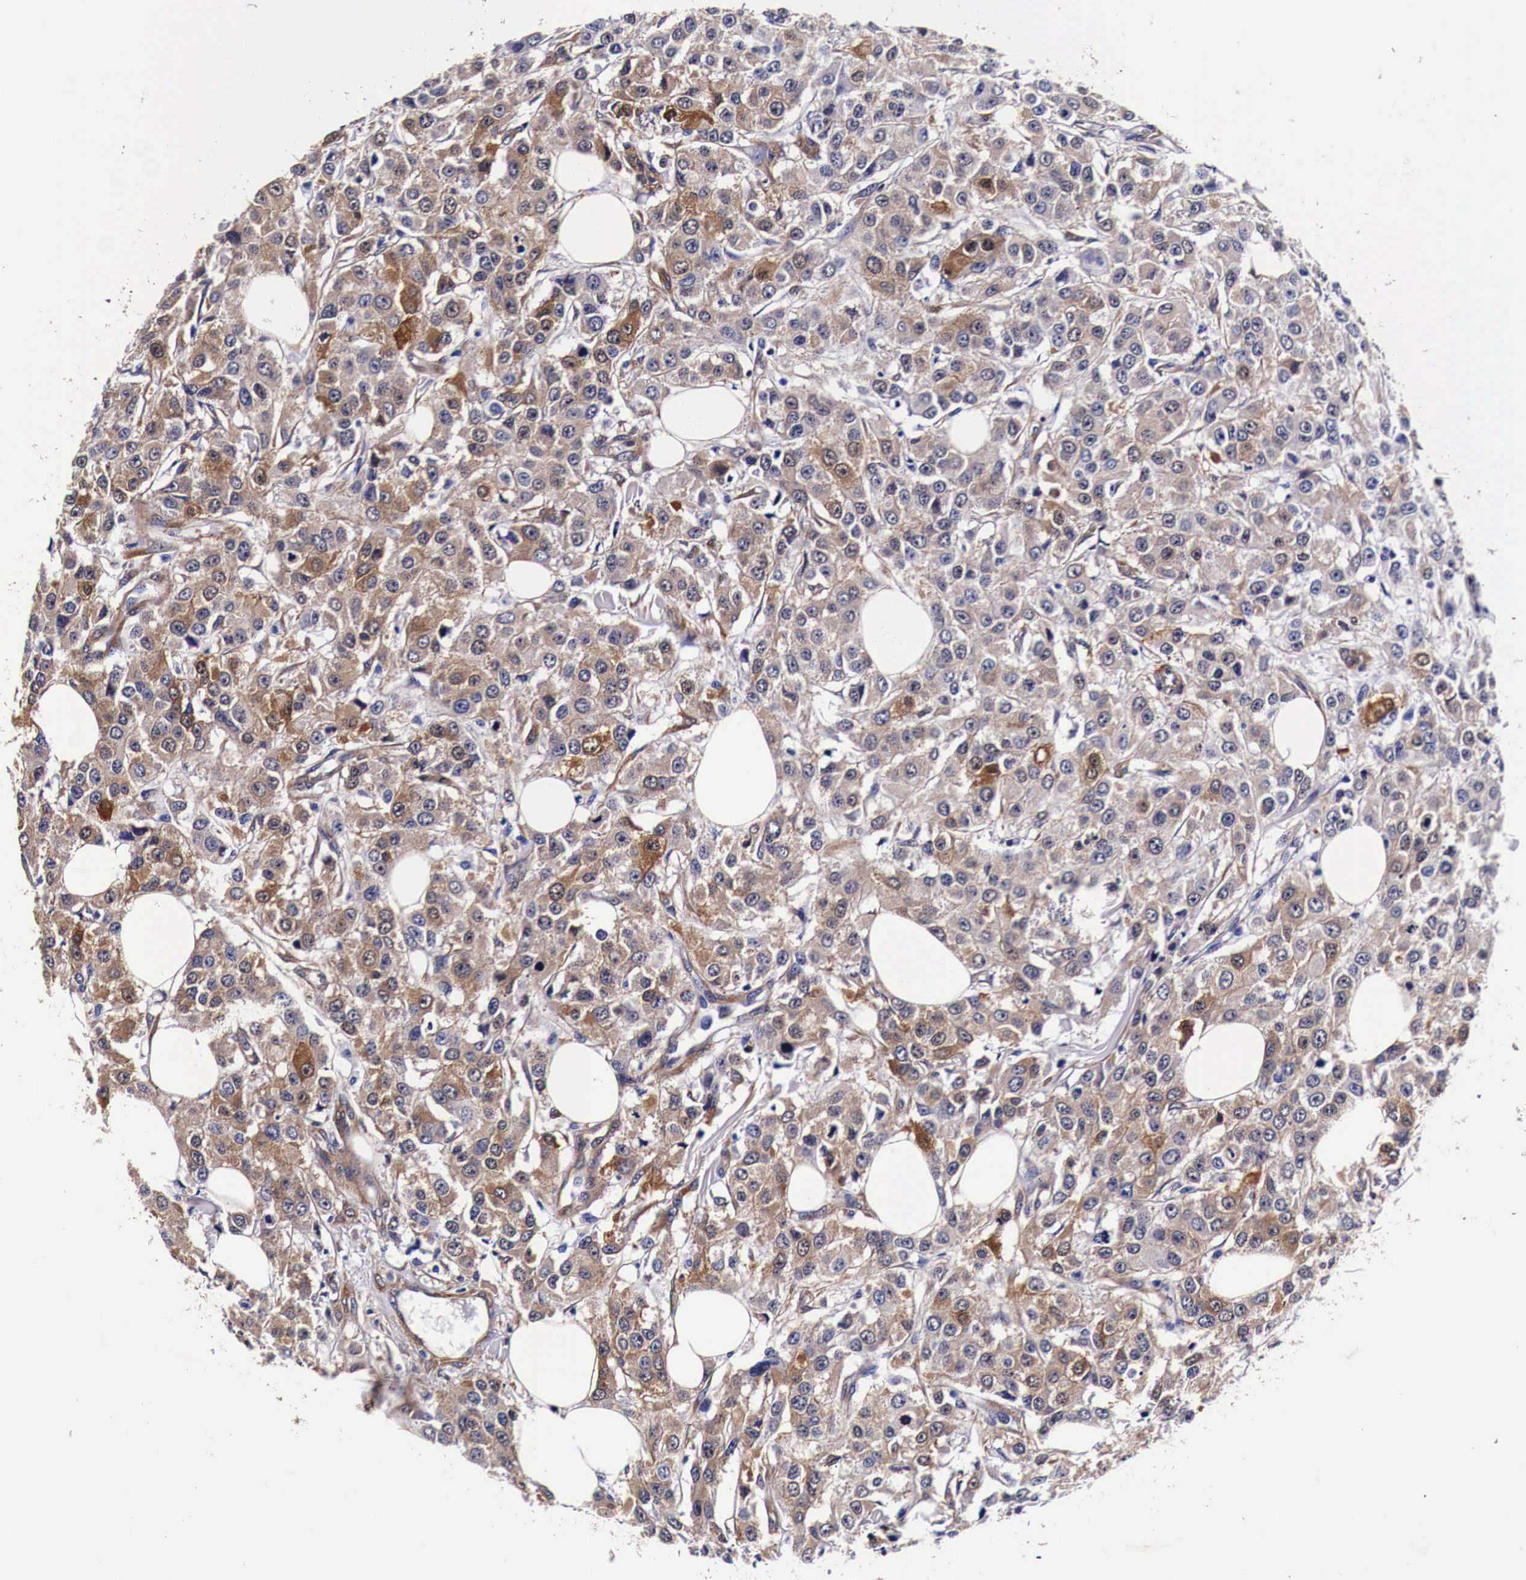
{"staining": {"intensity": "weak", "quantity": "25%-75%", "location": "cytoplasmic/membranous"}, "tissue": "breast cancer", "cell_type": "Tumor cells", "image_type": "cancer", "snomed": [{"axis": "morphology", "description": "Duct carcinoma"}, {"axis": "topography", "description": "Breast"}], "caption": "Human breast cancer (intraductal carcinoma) stained for a protein (brown) shows weak cytoplasmic/membranous positive positivity in approximately 25%-75% of tumor cells.", "gene": "HSPB1", "patient": {"sex": "female", "age": 58}}